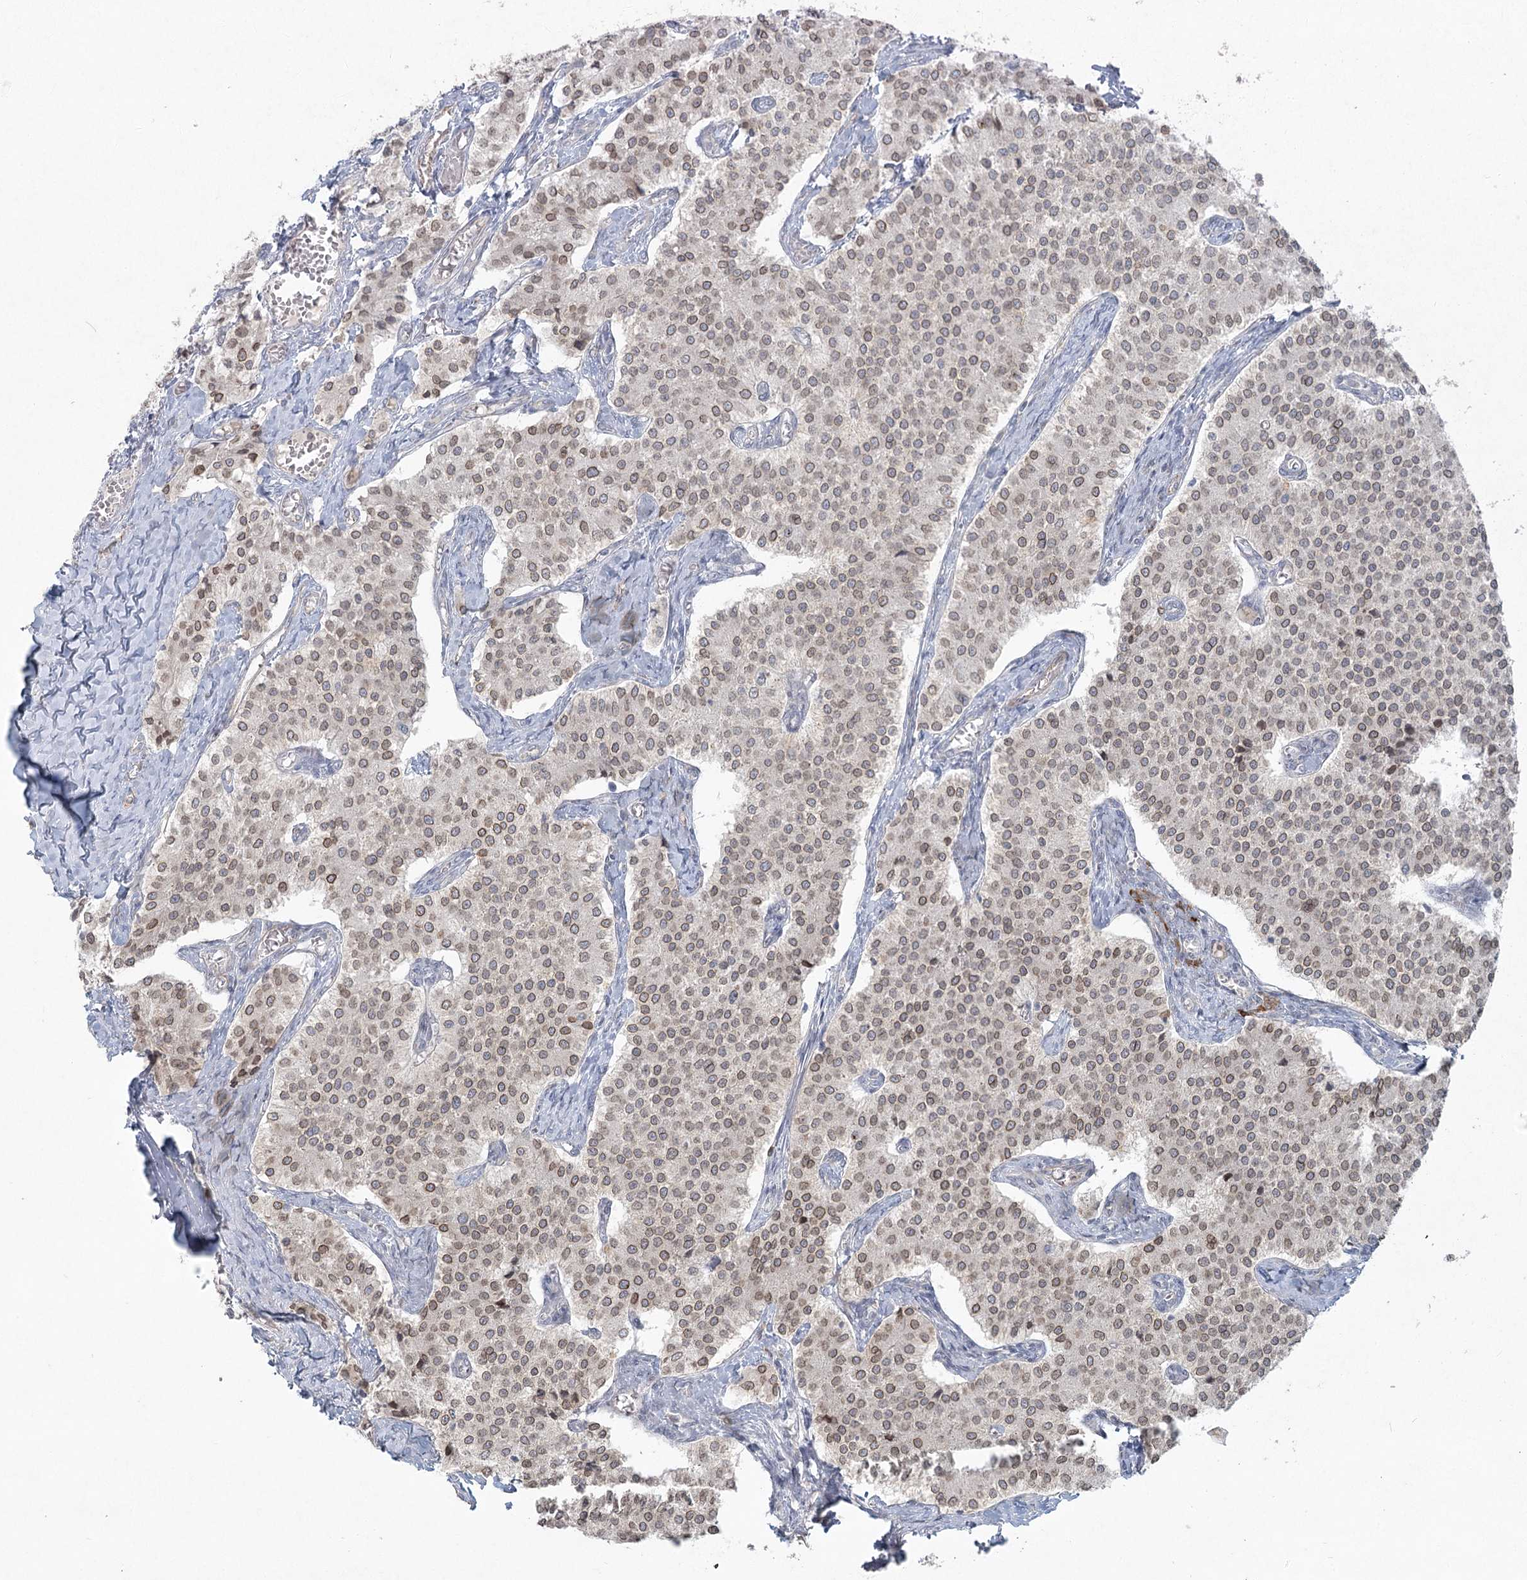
{"staining": {"intensity": "weak", "quantity": ">75%", "location": "cytoplasmic/membranous,nuclear"}, "tissue": "carcinoid", "cell_type": "Tumor cells", "image_type": "cancer", "snomed": [{"axis": "morphology", "description": "Carcinoid, malignant, NOS"}, {"axis": "topography", "description": "Colon"}], "caption": "Immunohistochemistry (DAB (3,3'-diaminobenzidine)) staining of human carcinoid (malignant) reveals weak cytoplasmic/membranous and nuclear protein expression in about >75% of tumor cells. (IHC, brightfield microscopy, high magnification).", "gene": "LRP2BP", "patient": {"sex": "female", "age": 52}}